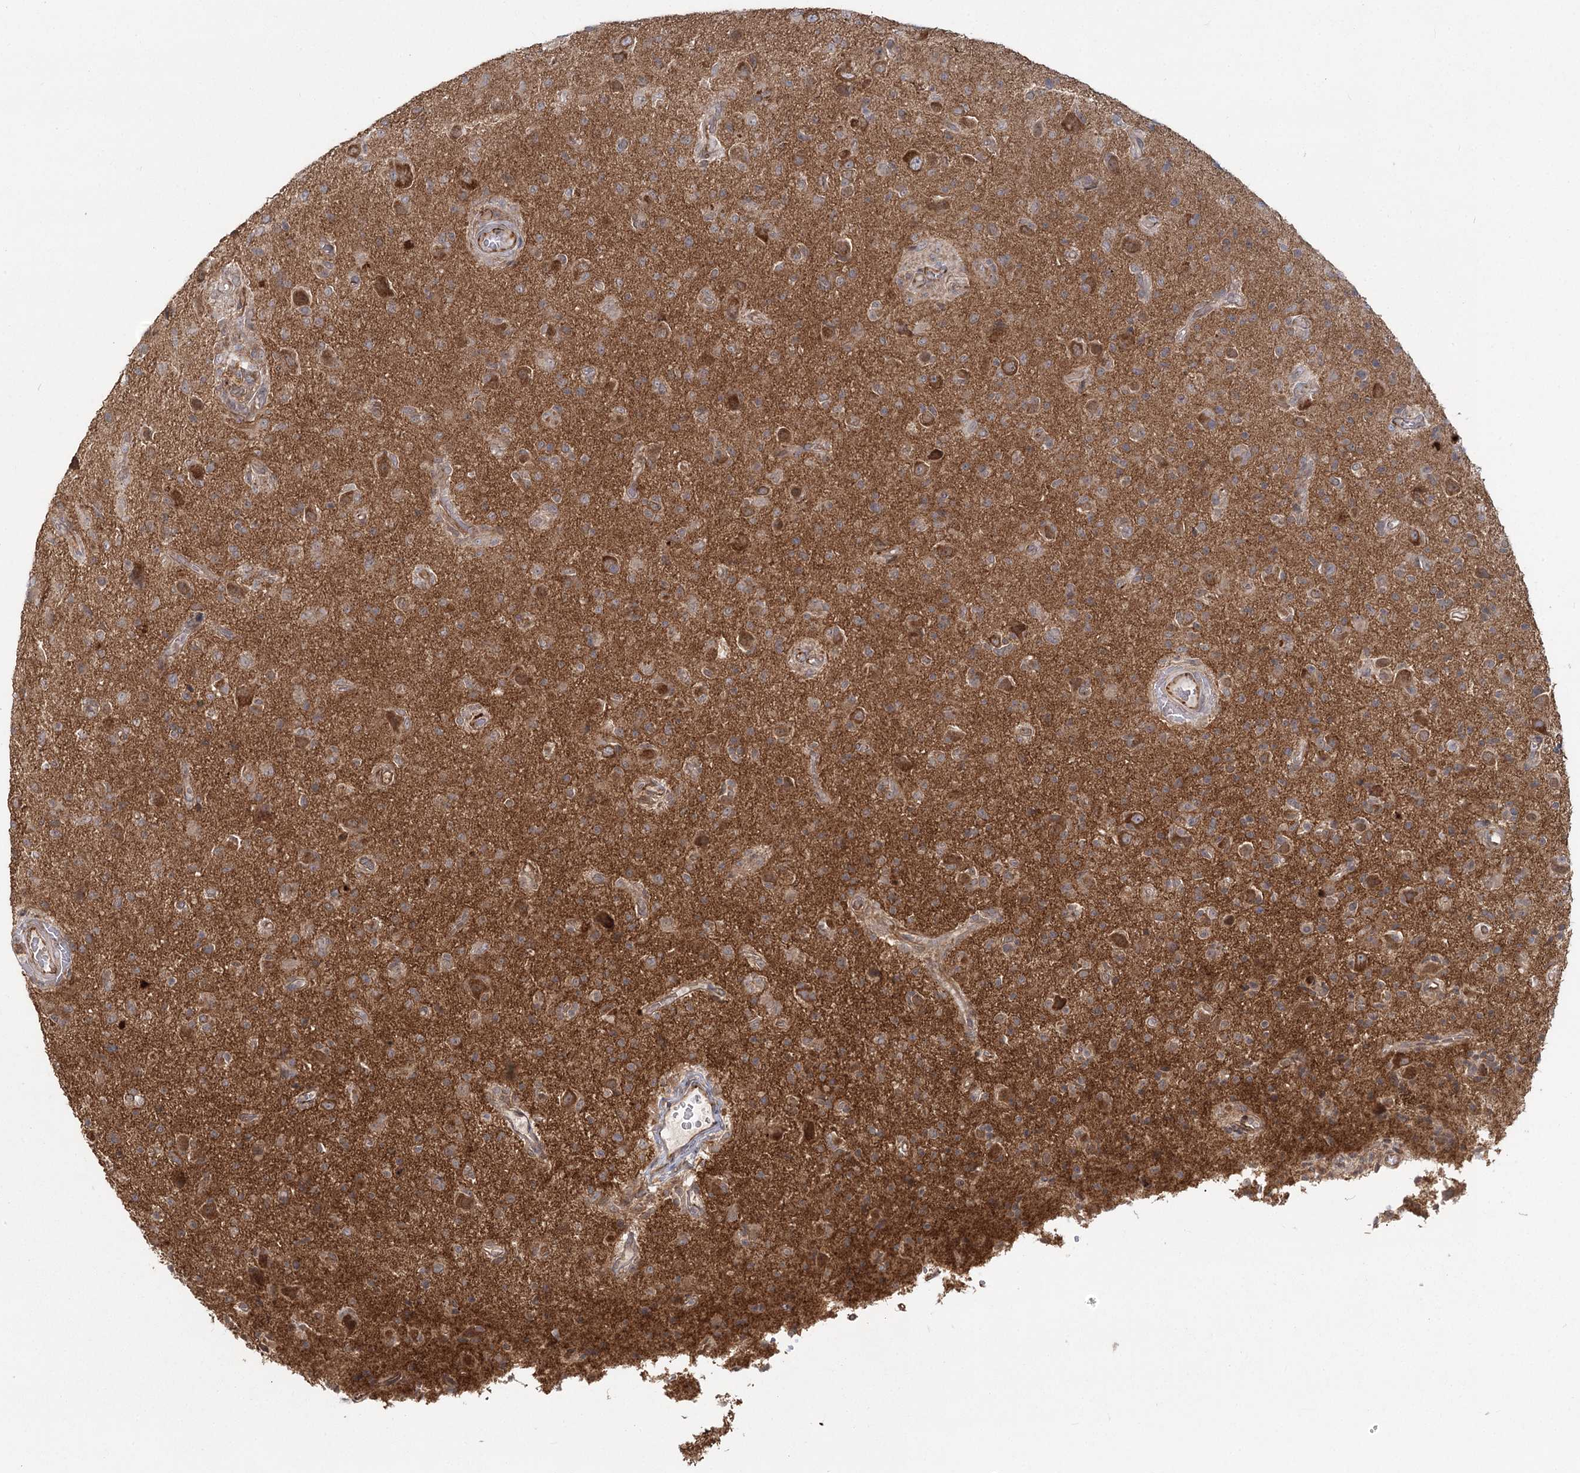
{"staining": {"intensity": "moderate", "quantity": "<25%", "location": "cytoplasmic/membranous"}, "tissue": "glioma", "cell_type": "Tumor cells", "image_type": "cancer", "snomed": [{"axis": "morphology", "description": "Glioma, malignant, High grade"}, {"axis": "topography", "description": "Brain"}], "caption": "Immunohistochemistry histopathology image of neoplastic tissue: human glioma stained using immunohistochemistry shows low levels of moderate protein expression localized specifically in the cytoplasmic/membranous of tumor cells, appearing as a cytoplasmic/membranous brown color.", "gene": "AP2M1", "patient": {"sex": "female", "age": 57}}